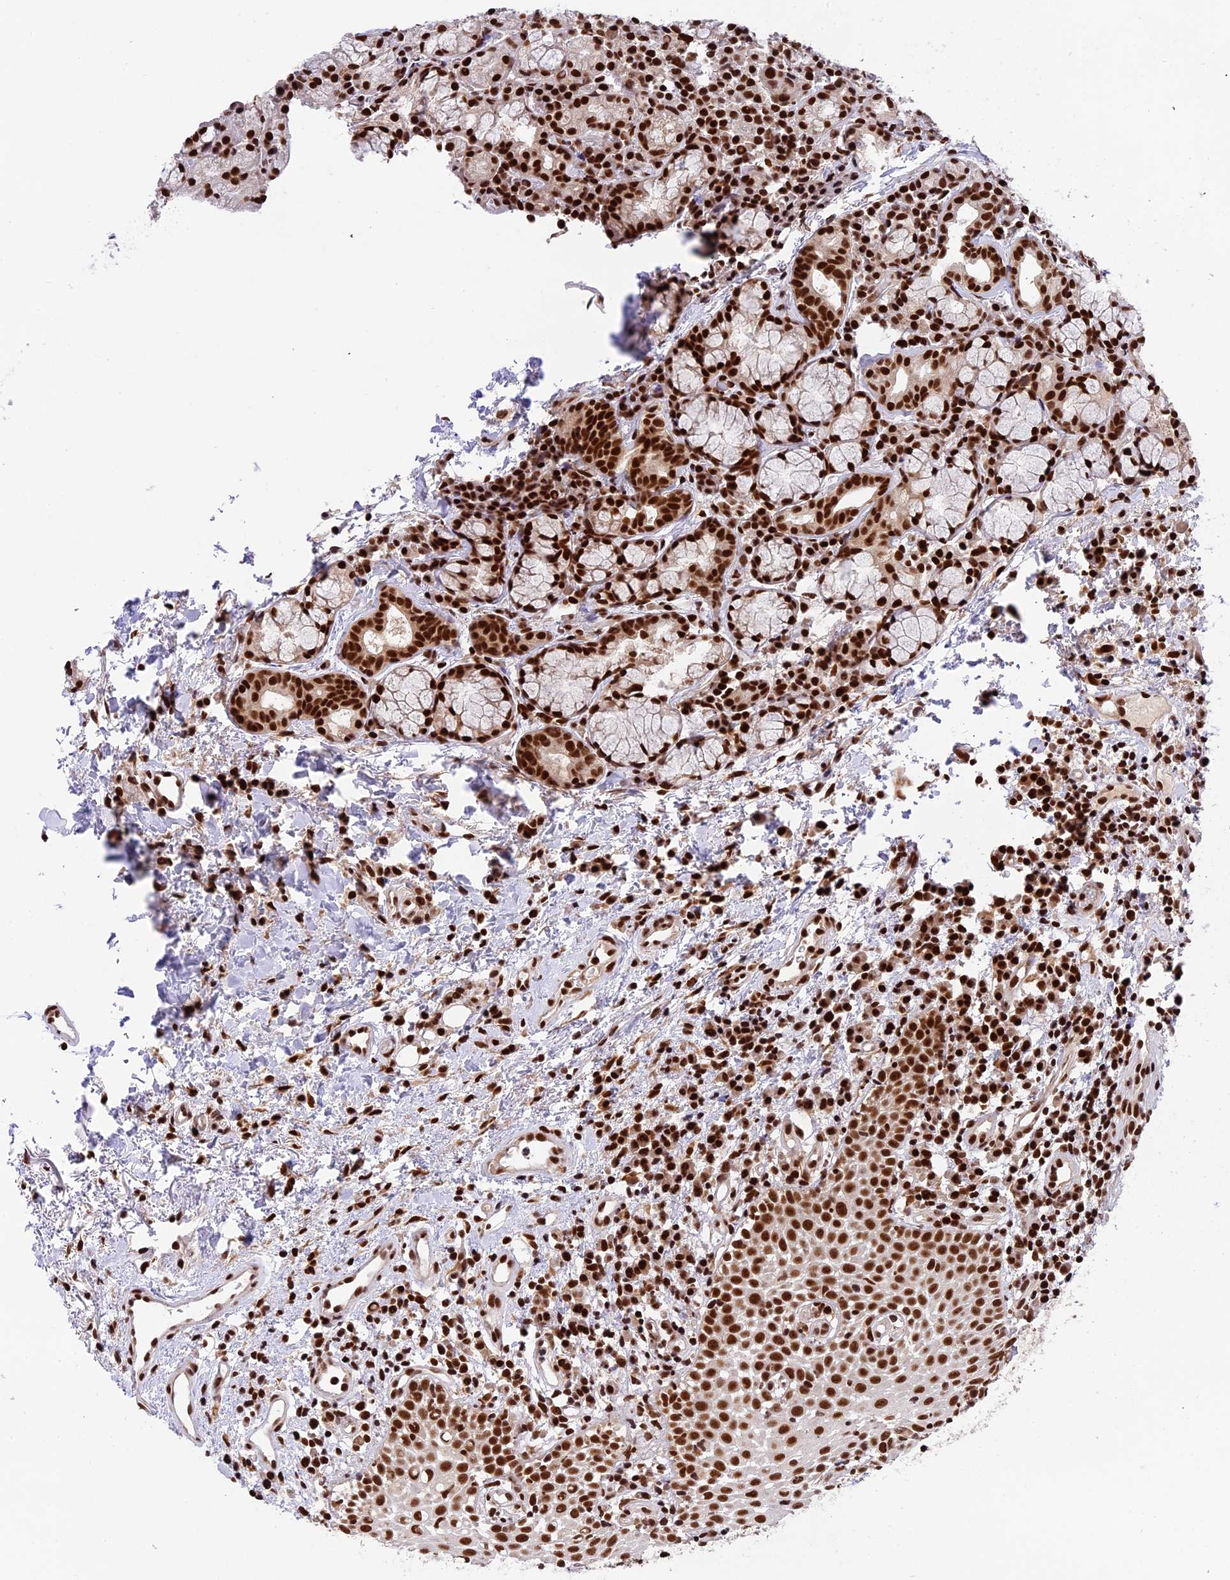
{"staining": {"intensity": "strong", "quantity": ">75%", "location": "nuclear"}, "tissue": "oral mucosa", "cell_type": "Squamous epithelial cells", "image_type": "normal", "snomed": [{"axis": "morphology", "description": "Normal tissue, NOS"}, {"axis": "topography", "description": "Oral tissue"}], "caption": "Squamous epithelial cells display high levels of strong nuclear staining in approximately >75% of cells in normal human oral mucosa.", "gene": "RAMACL", "patient": {"sex": "male", "age": 60}}